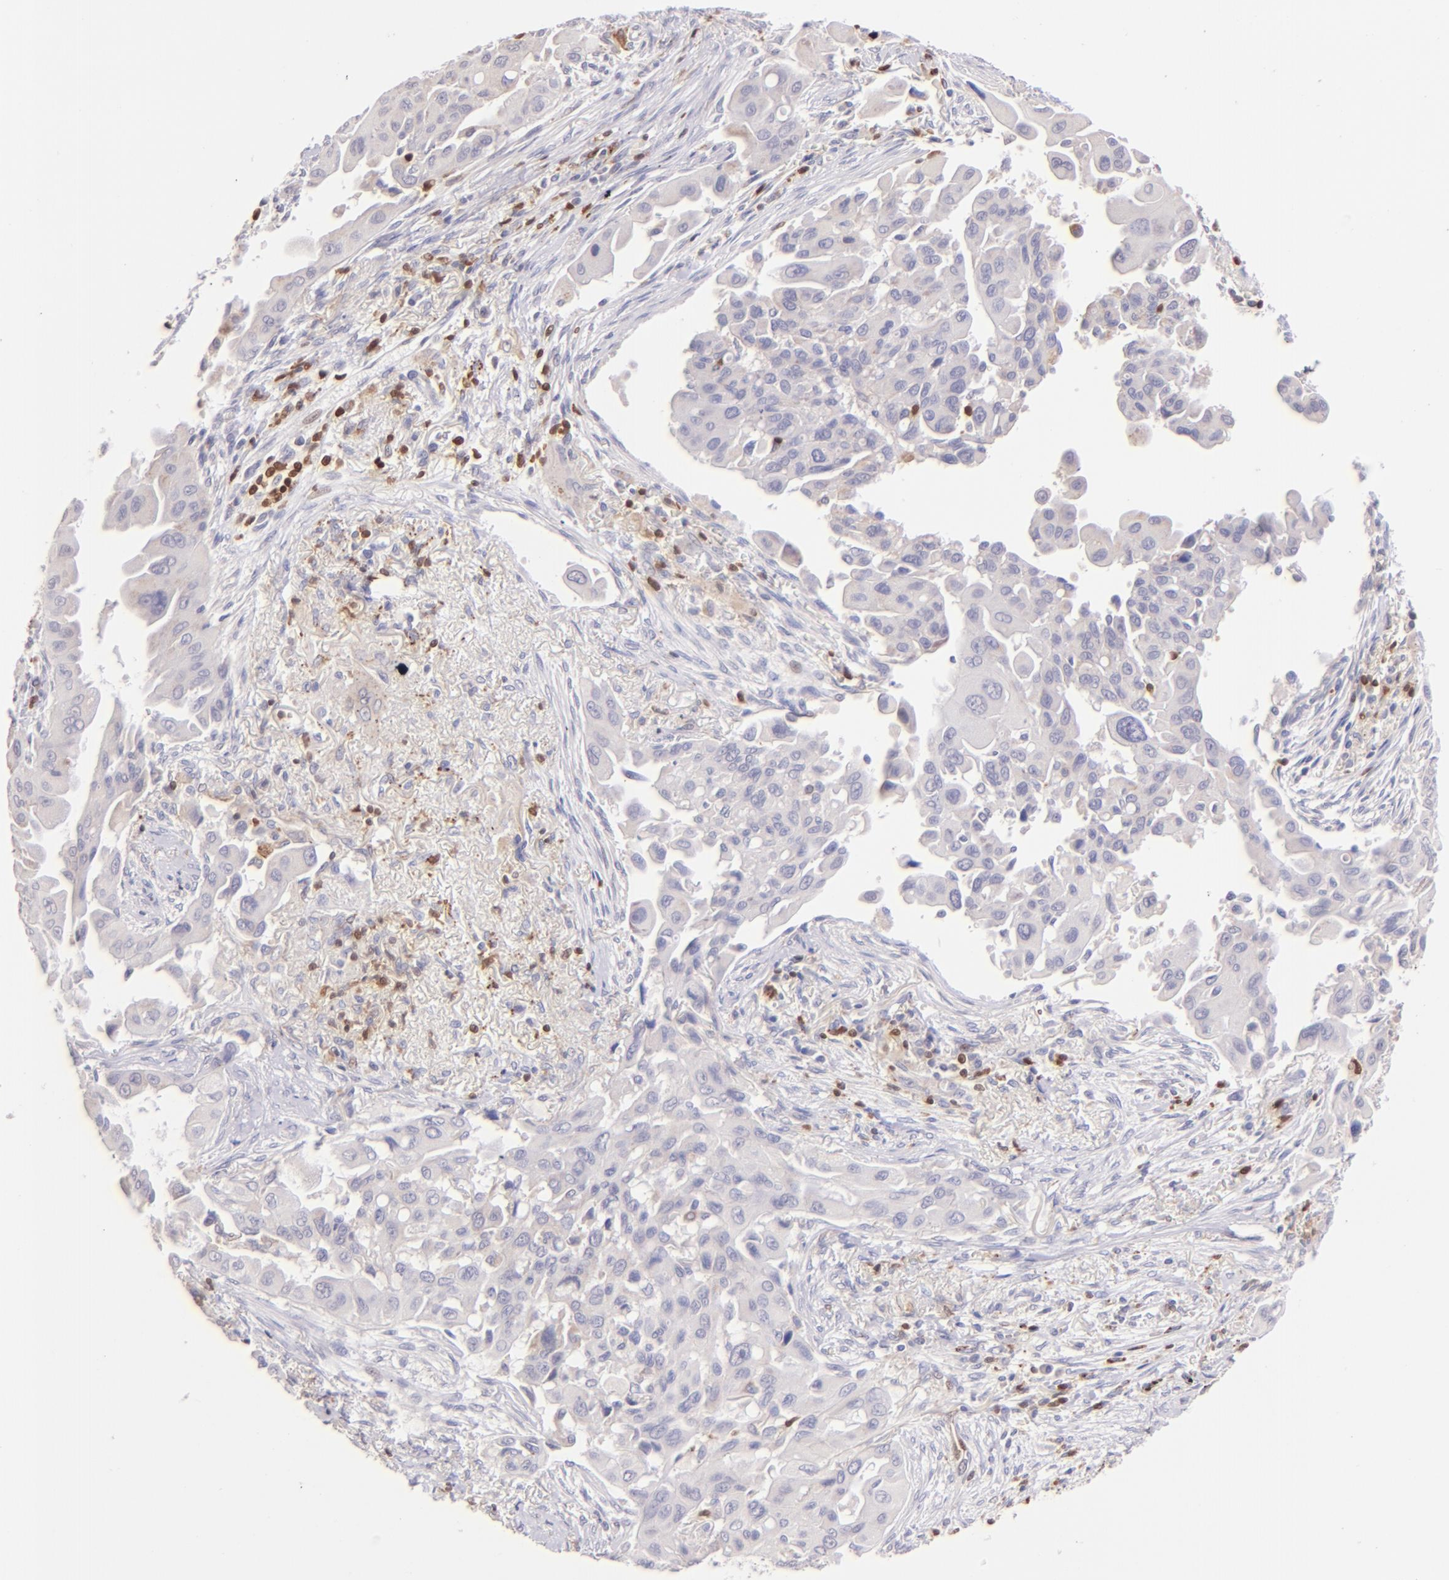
{"staining": {"intensity": "negative", "quantity": "none", "location": "none"}, "tissue": "lung cancer", "cell_type": "Tumor cells", "image_type": "cancer", "snomed": [{"axis": "morphology", "description": "Adenocarcinoma, NOS"}, {"axis": "topography", "description": "Lung"}], "caption": "A histopathology image of human lung cancer is negative for staining in tumor cells.", "gene": "ZAP70", "patient": {"sex": "male", "age": 68}}